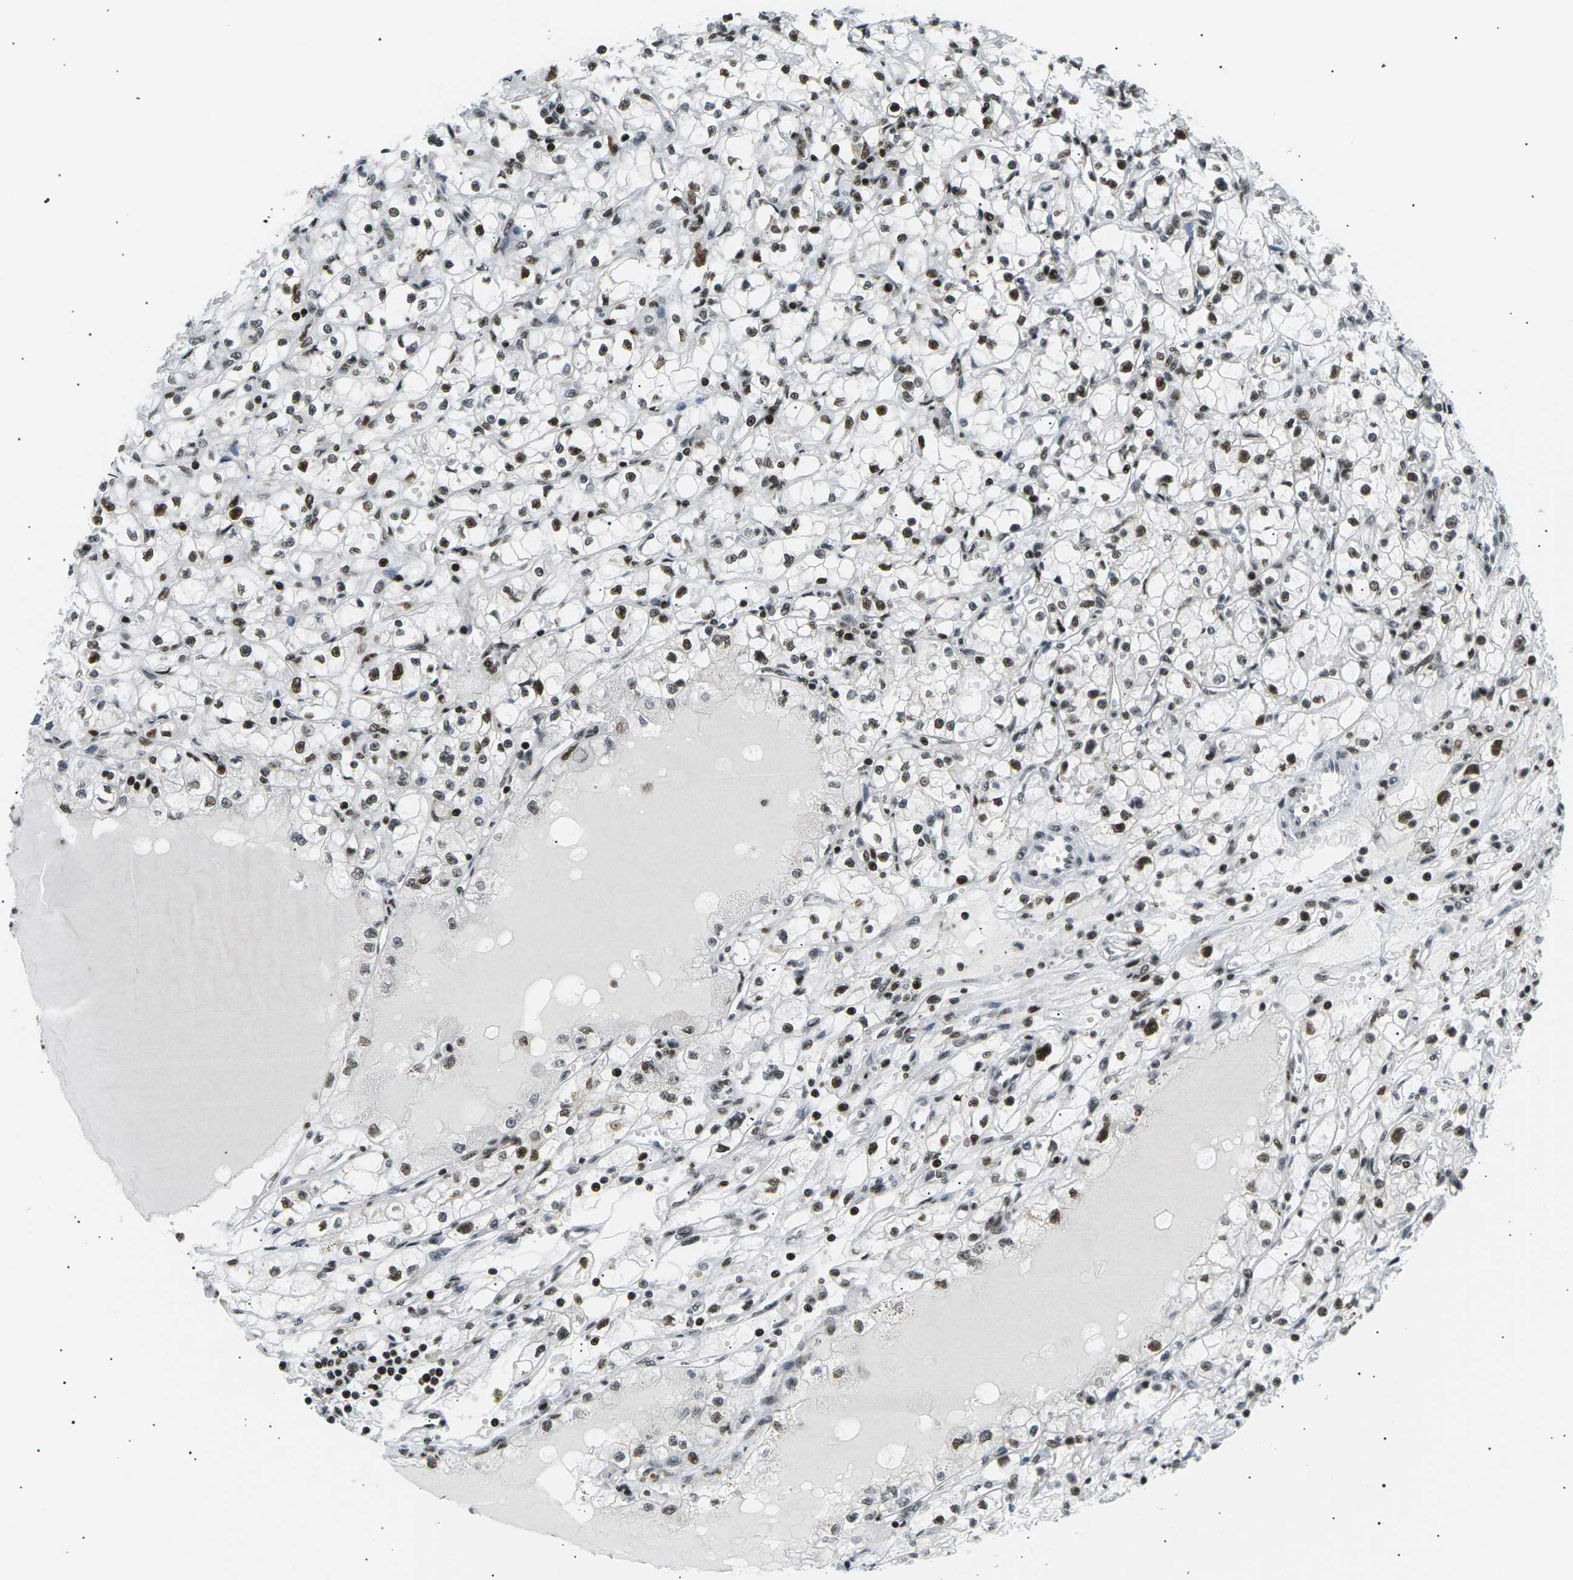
{"staining": {"intensity": "strong", "quantity": ">75%", "location": "nuclear"}, "tissue": "renal cancer", "cell_type": "Tumor cells", "image_type": "cancer", "snomed": [{"axis": "morphology", "description": "Adenocarcinoma, NOS"}, {"axis": "topography", "description": "Kidney"}], "caption": "Brown immunohistochemical staining in human adenocarcinoma (renal) shows strong nuclear staining in approximately >75% of tumor cells.", "gene": "RPA2", "patient": {"sex": "male", "age": 56}}